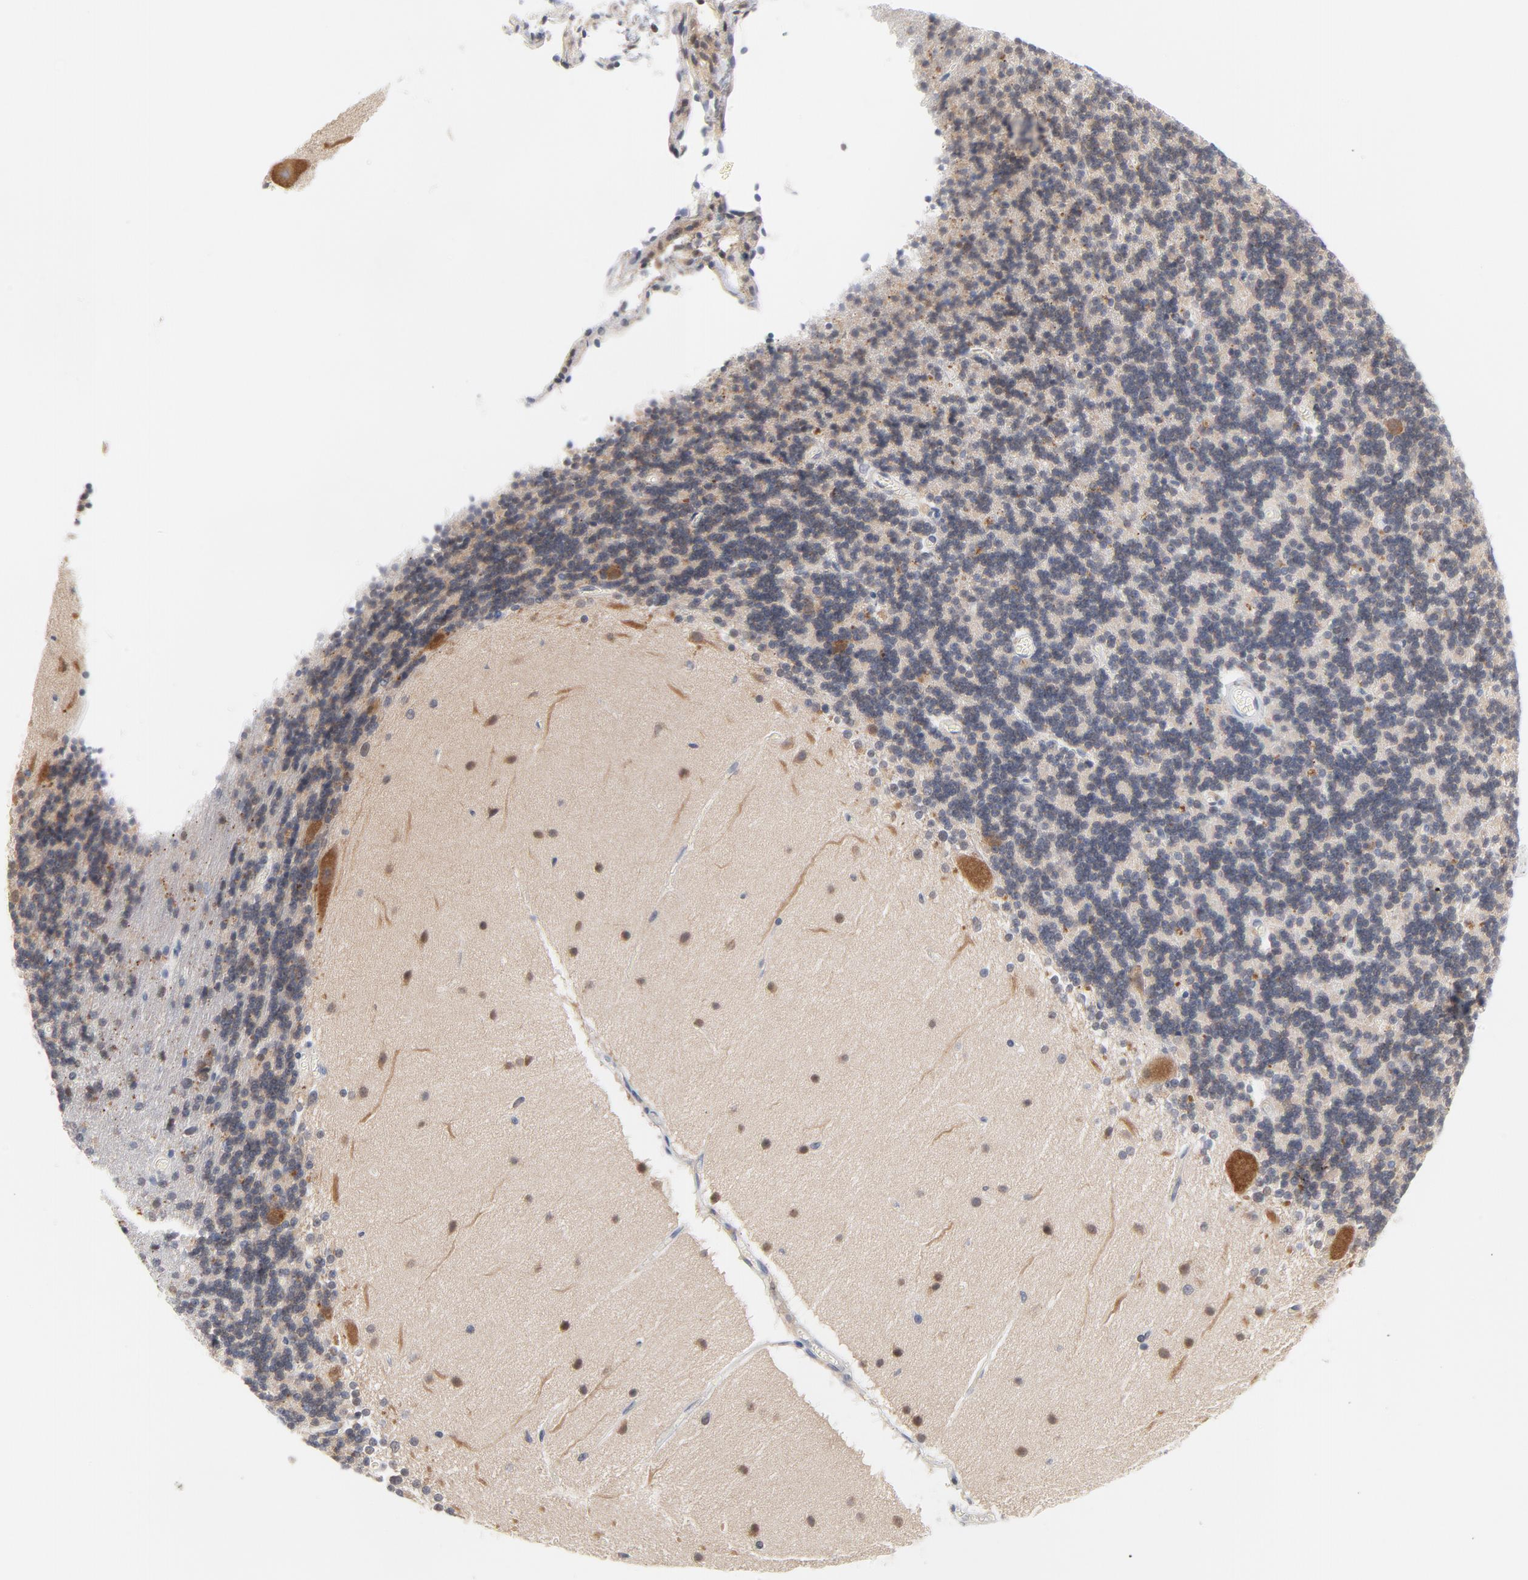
{"staining": {"intensity": "negative", "quantity": "none", "location": "none"}, "tissue": "cerebellum", "cell_type": "Cells in granular layer", "image_type": "normal", "snomed": [{"axis": "morphology", "description": "Normal tissue, NOS"}, {"axis": "topography", "description": "Cerebellum"}], "caption": "Immunohistochemistry of normal human cerebellum demonstrates no expression in cells in granular layer.", "gene": "UBL4A", "patient": {"sex": "female", "age": 54}}